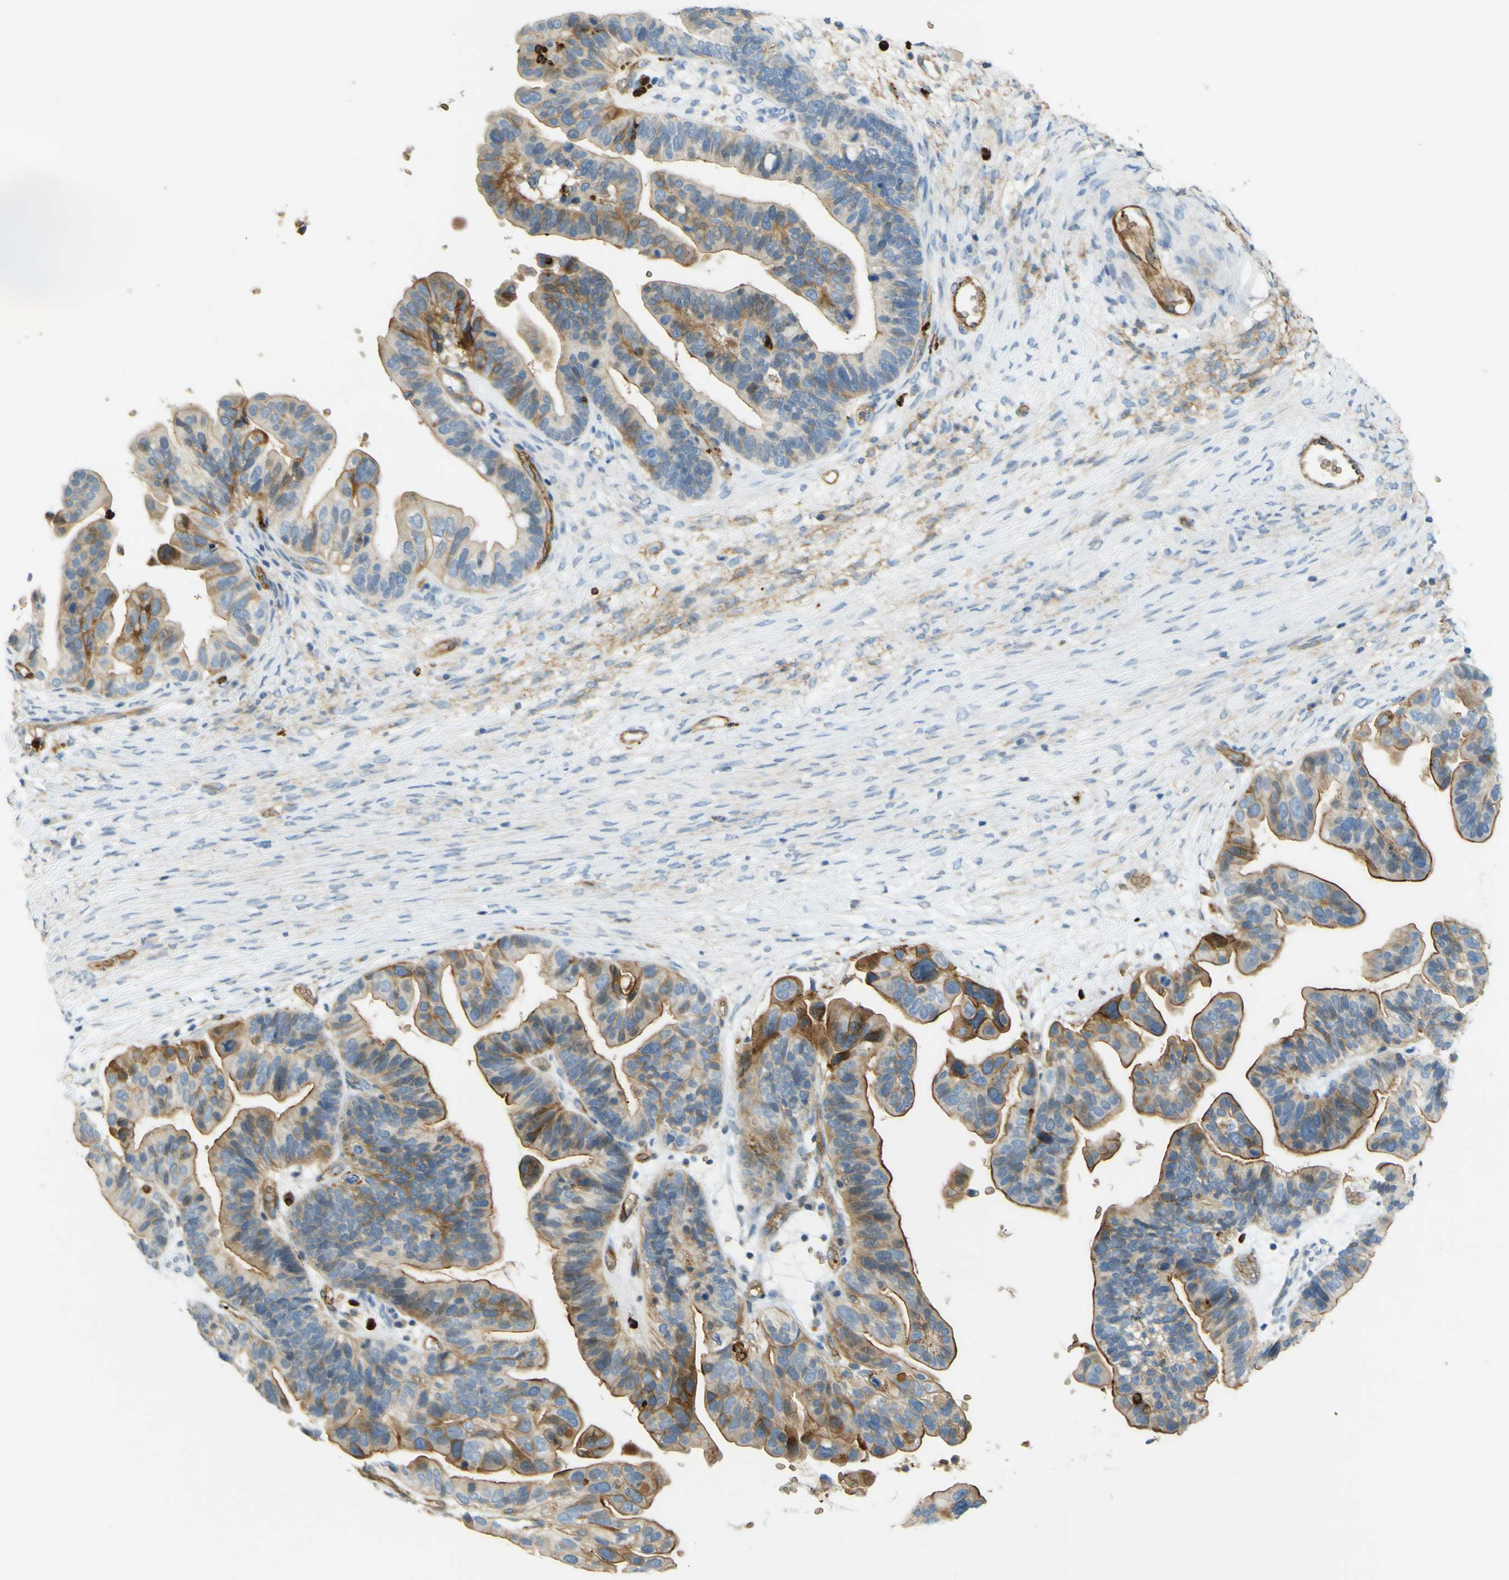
{"staining": {"intensity": "moderate", "quantity": ">75%", "location": "cytoplasmic/membranous"}, "tissue": "ovarian cancer", "cell_type": "Tumor cells", "image_type": "cancer", "snomed": [{"axis": "morphology", "description": "Cystadenocarcinoma, serous, NOS"}, {"axis": "topography", "description": "Ovary"}], "caption": "Ovarian serous cystadenocarcinoma stained for a protein shows moderate cytoplasmic/membranous positivity in tumor cells.", "gene": "PLXDC1", "patient": {"sex": "female", "age": 56}}